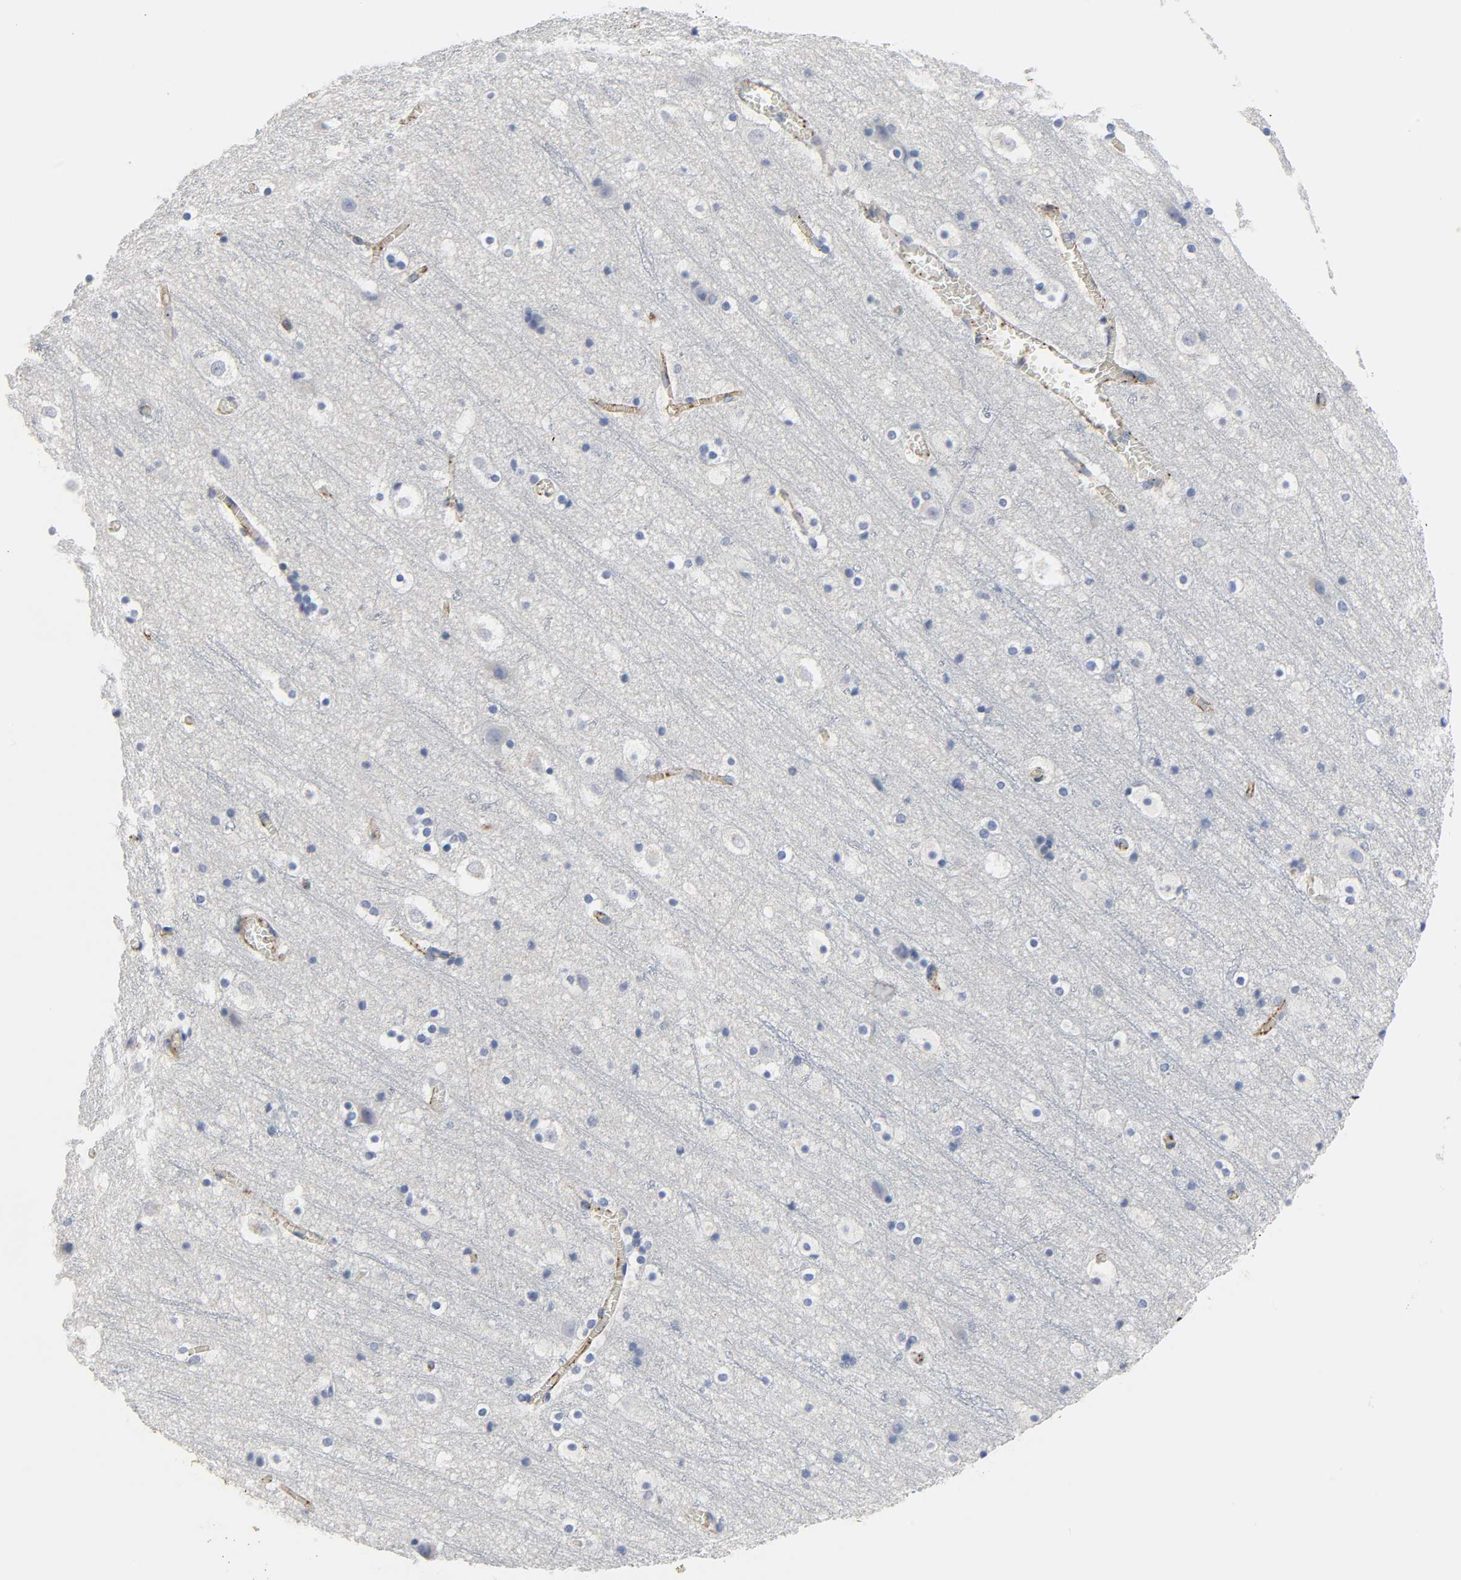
{"staining": {"intensity": "moderate", "quantity": "25%-75%", "location": "cytoplasmic/membranous"}, "tissue": "cerebral cortex", "cell_type": "Endothelial cells", "image_type": "normal", "snomed": [{"axis": "morphology", "description": "Normal tissue, NOS"}, {"axis": "topography", "description": "Cerebral cortex"}], "caption": "Protein staining of unremarkable cerebral cortex reveals moderate cytoplasmic/membranous positivity in approximately 25%-75% of endothelial cells. Immunohistochemistry stains the protein of interest in brown and the nuclei are stained blue.", "gene": "PECAM1", "patient": {"sex": "male", "age": 45}}